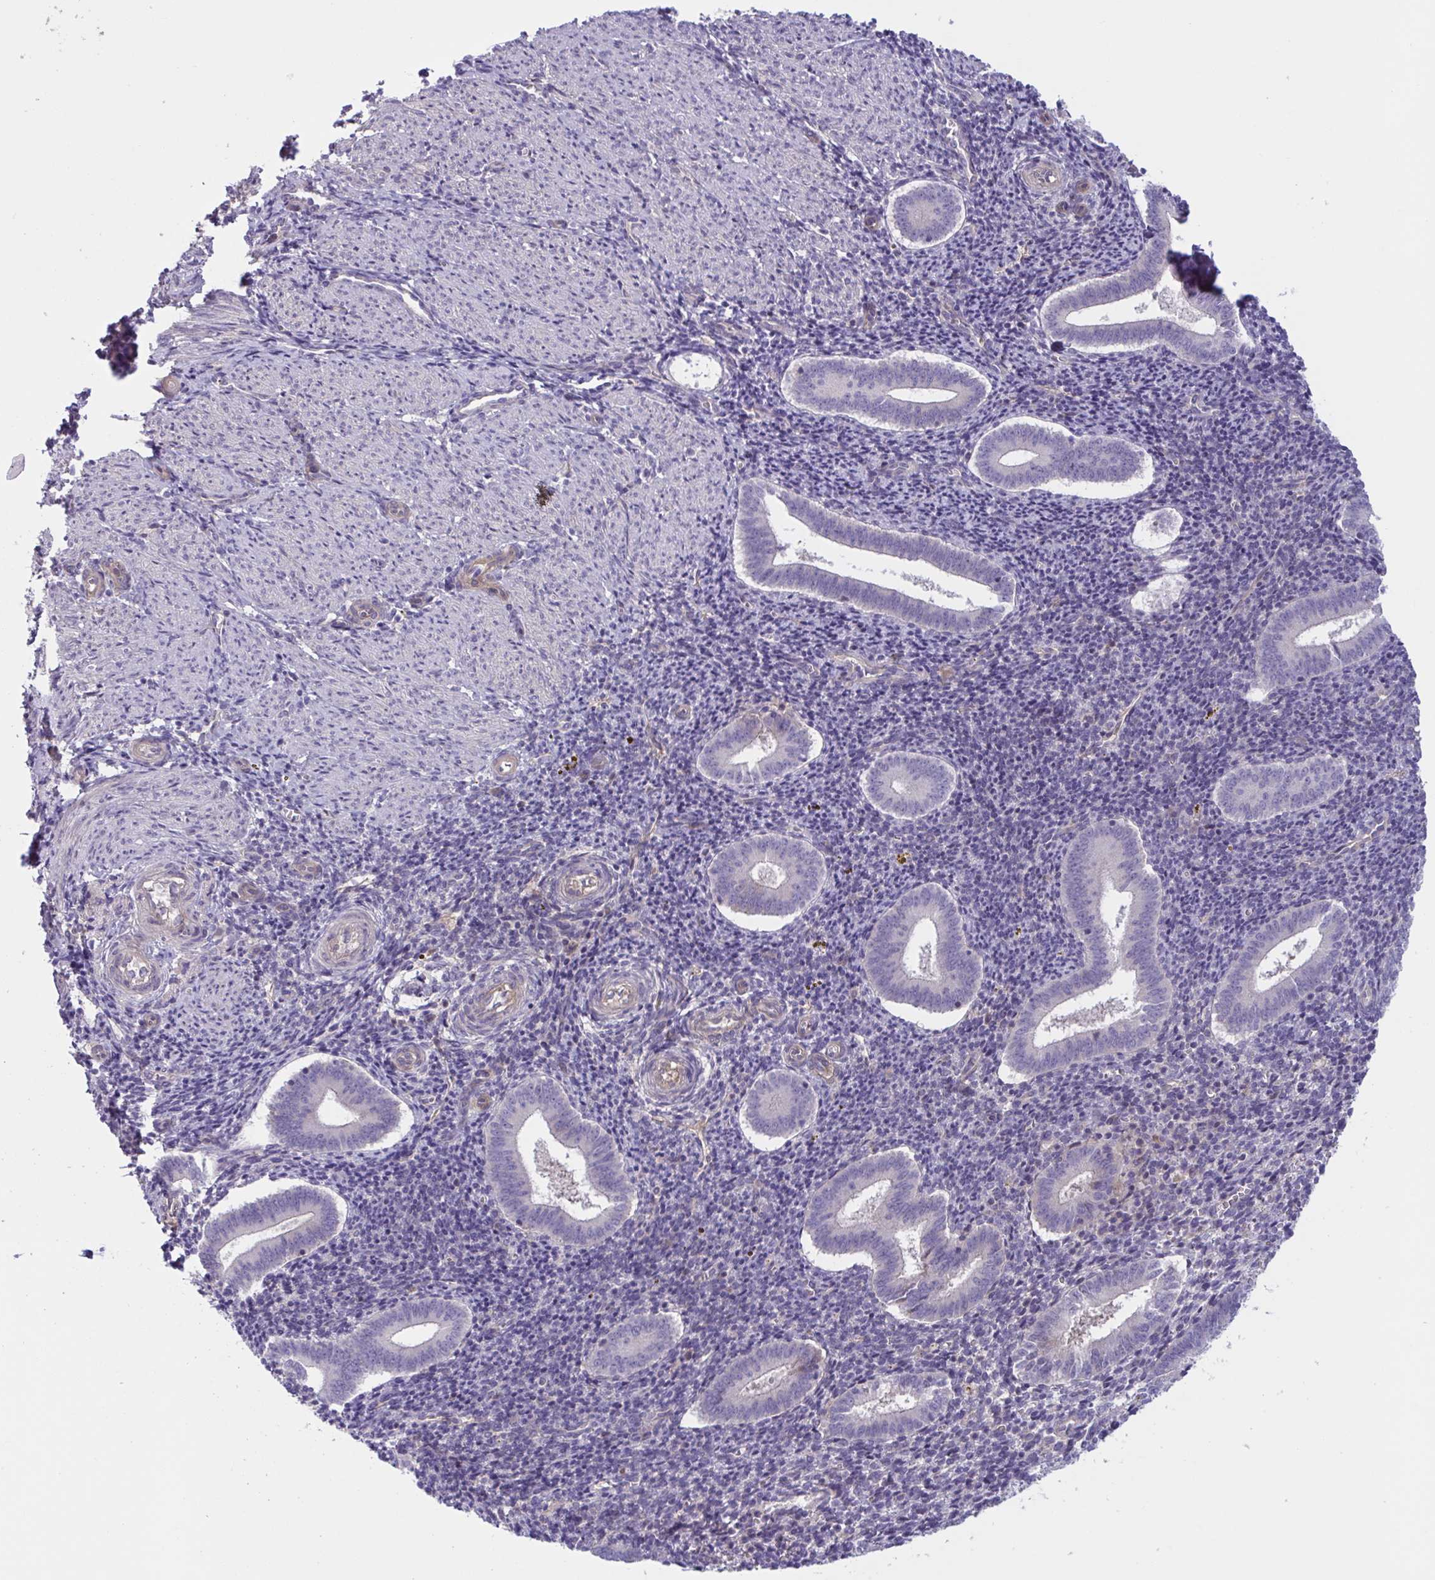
{"staining": {"intensity": "negative", "quantity": "none", "location": "none"}, "tissue": "endometrium", "cell_type": "Cells in endometrial stroma", "image_type": "normal", "snomed": [{"axis": "morphology", "description": "Normal tissue, NOS"}, {"axis": "topography", "description": "Endometrium"}], "caption": "IHC image of normal human endometrium stained for a protein (brown), which displays no positivity in cells in endometrial stroma. Nuclei are stained in blue.", "gene": "TTC7B", "patient": {"sex": "female", "age": 25}}